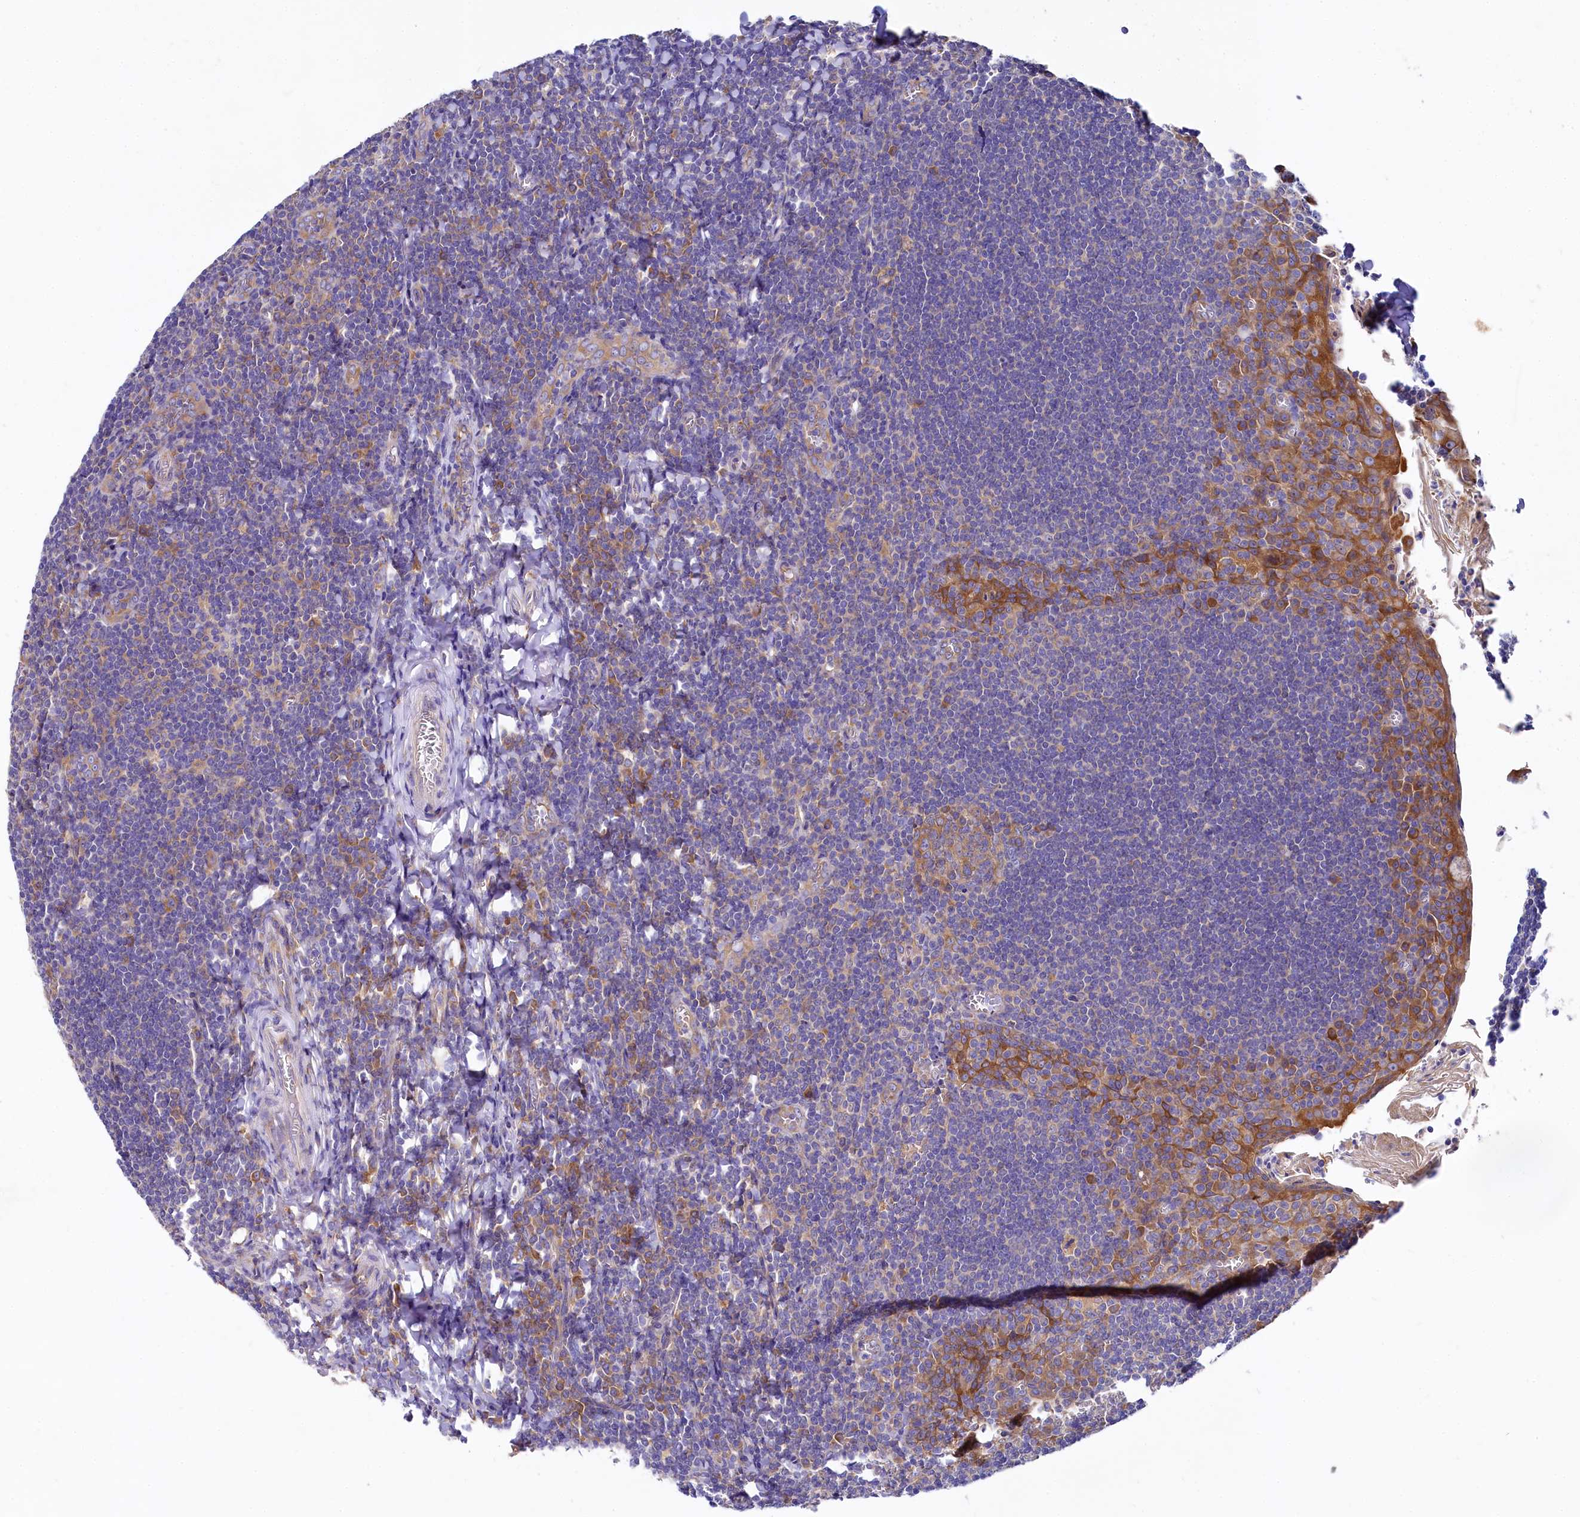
{"staining": {"intensity": "moderate", "quantity": "25%-75%", "location": "cytoplasmic/membranous"}, "tissue": "tonsil", "cell_type": "Germinal center cells", "image_type": "normal", "snomed": [{"axis": "morphology", "description": "Normal tissue, NOS"}, {"axis": "topography", "description": "Tonsil"}], "caption": "Germinal center cells exhibit medium levels of moderate cytoplasmic/membranous staining in about 25%-75% of cells in normal human tonsil. (DAB IHC, brown staining for protein, blue staining for nuclei).", "gene": "QARS1", "patient": {"sex": "male", "age": 27}}